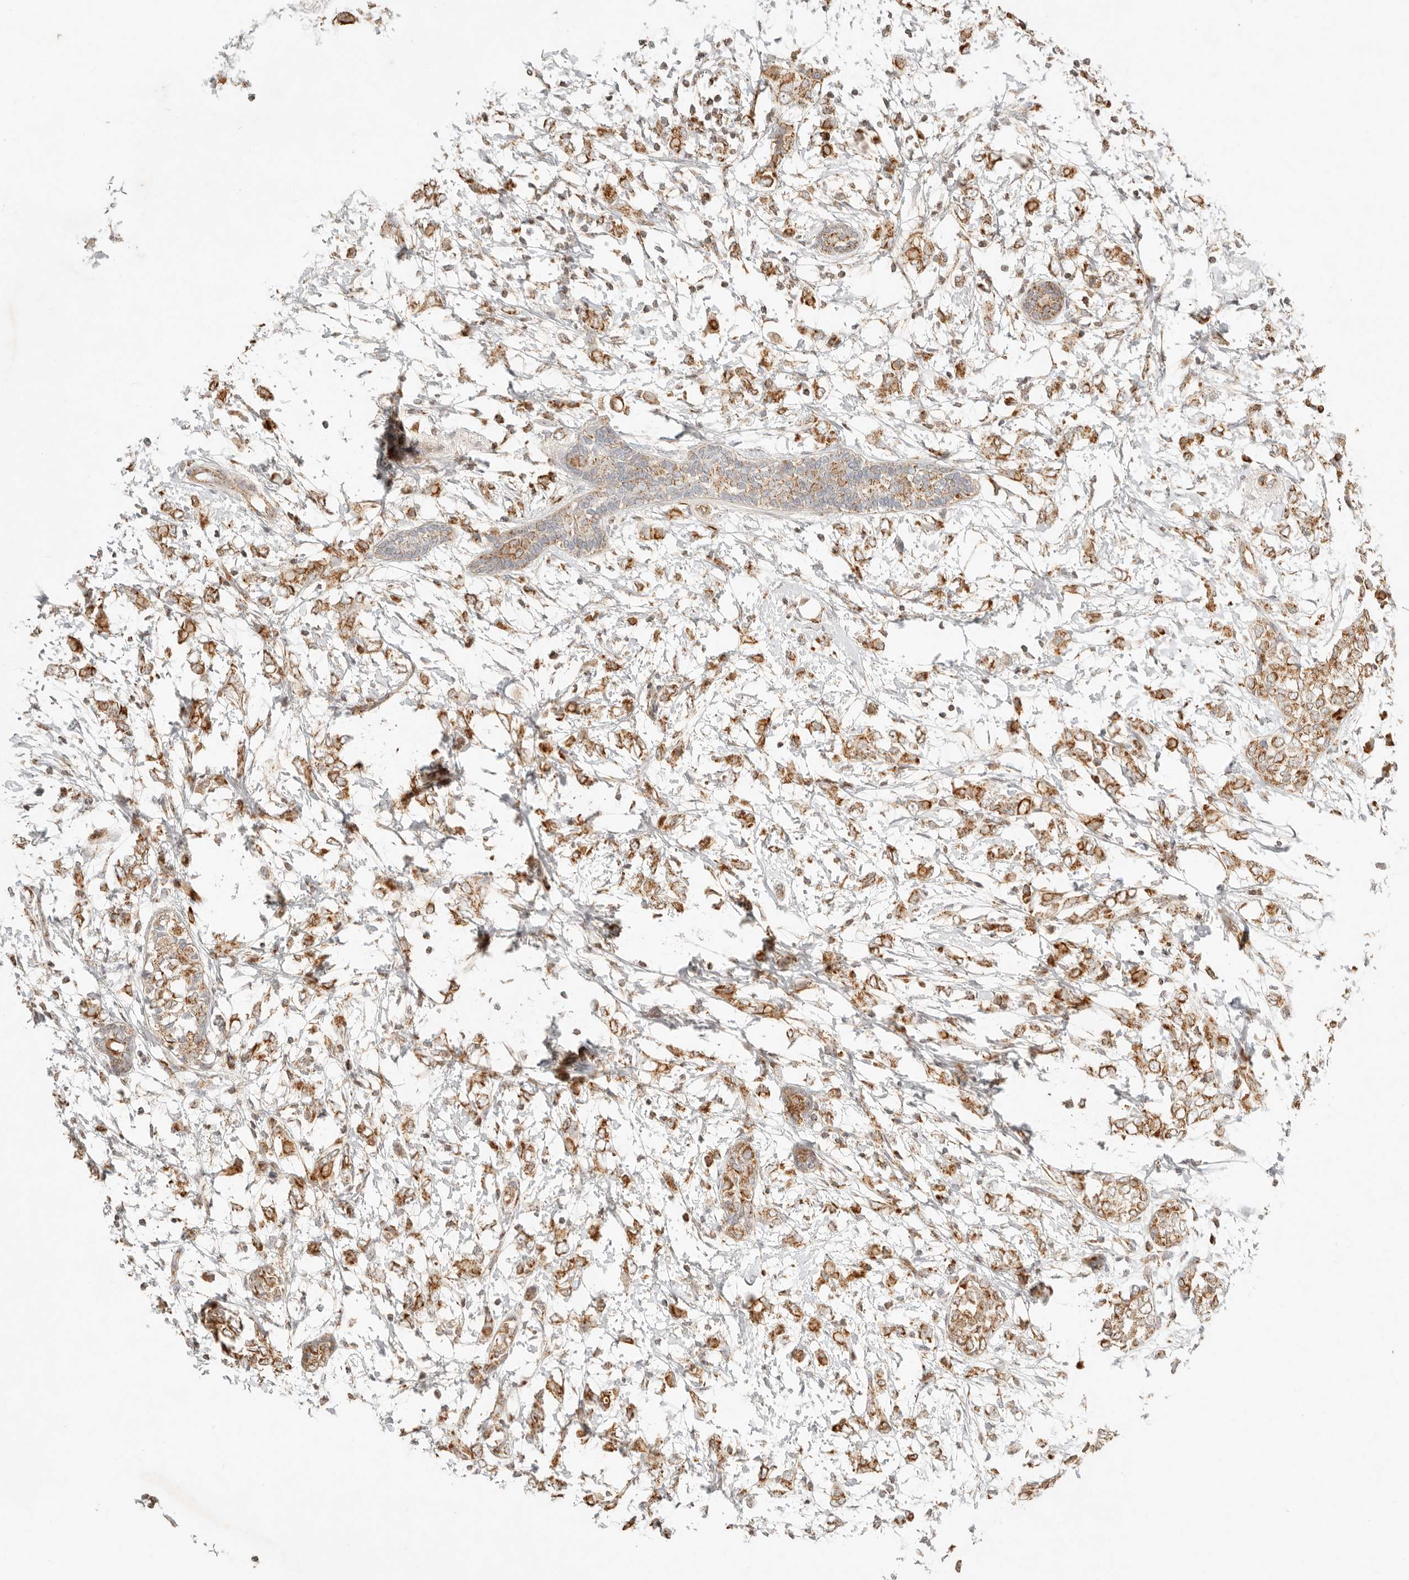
{"staining": {"intensity": "moderate", "quantity": ">75%", "location": "cytoplasmic/membranous"}, "tissue": "breast cancer", "cell_type": "Tumor cells", "image_type": "cancer", "snomed": [{"axis": "morphology", "description": "Normal tissue, NOS"}, {"axis": "morphology", "description": "Lobular carcinoma"}, {"axis": "topography", "description": "Breast"}], "caption": "An immunohistochemistry image of tumor tissue is shown. Protein staining in brown highlights moderate cytoplasmic/membranous positivity in breast cancer within tumor cells. The protein of interest is shown in brown color, while the nuclei are stained blue.", "gene": "MRPL55", "patient": {"sex": "female", "age": 47}}